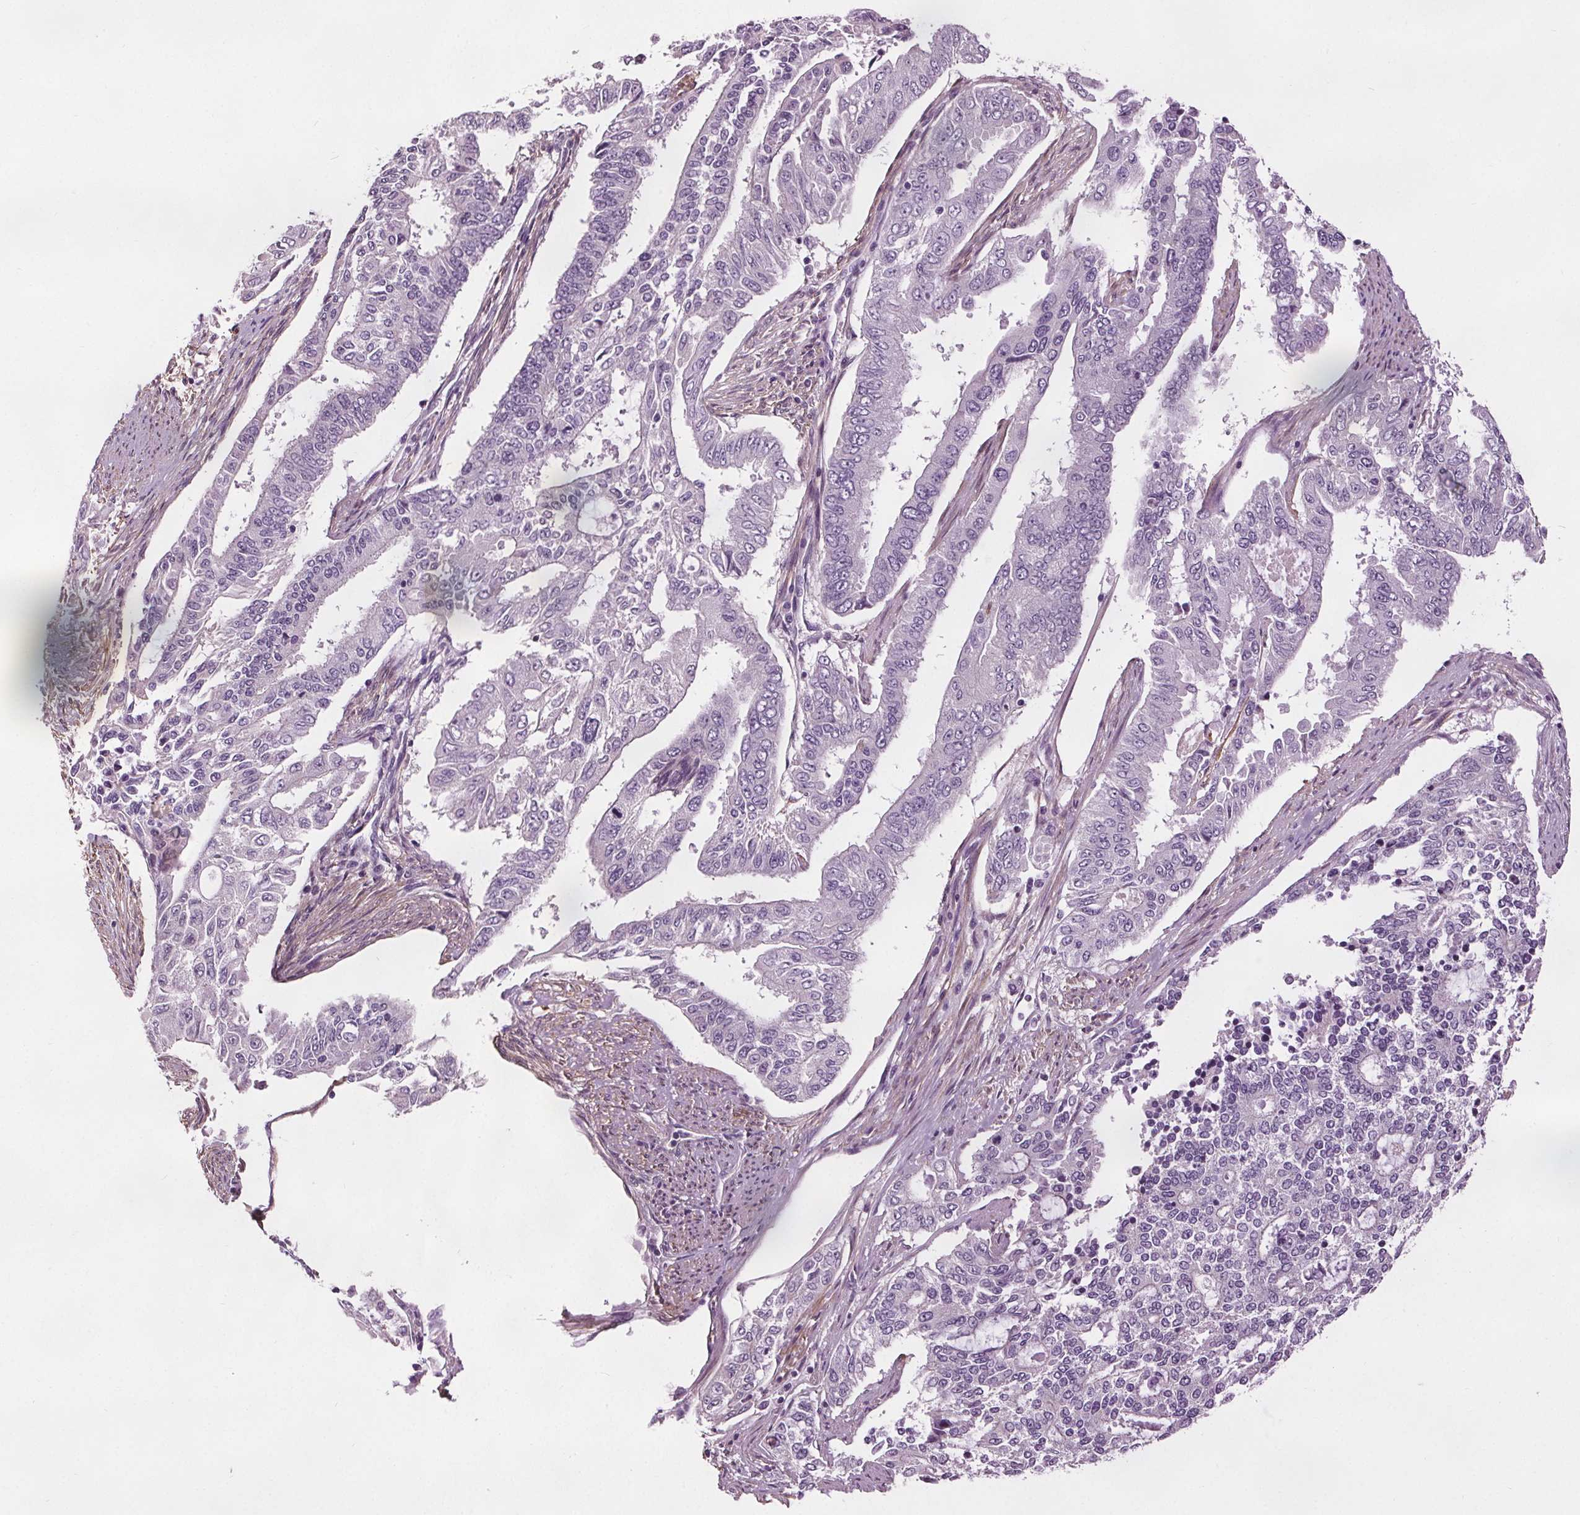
{"staining": {"intensity": "negative", "quantity": "none", "location": "none"}, "tissue": "endometrial cancer", "cell_type": "Tumor cells", "image_type": "cancer", "snomed": [{"axis": "morphology", "description": "Adenocarcinoma, NOS"}, {"axis": "topography", "description": "Uterus"}], "caption": "This is an IHC photomicrograph of endometrial cancer. There is no staining in tumor cells.", "gene": "RASA1", "patient": {"sex": "female", "age": 59}}